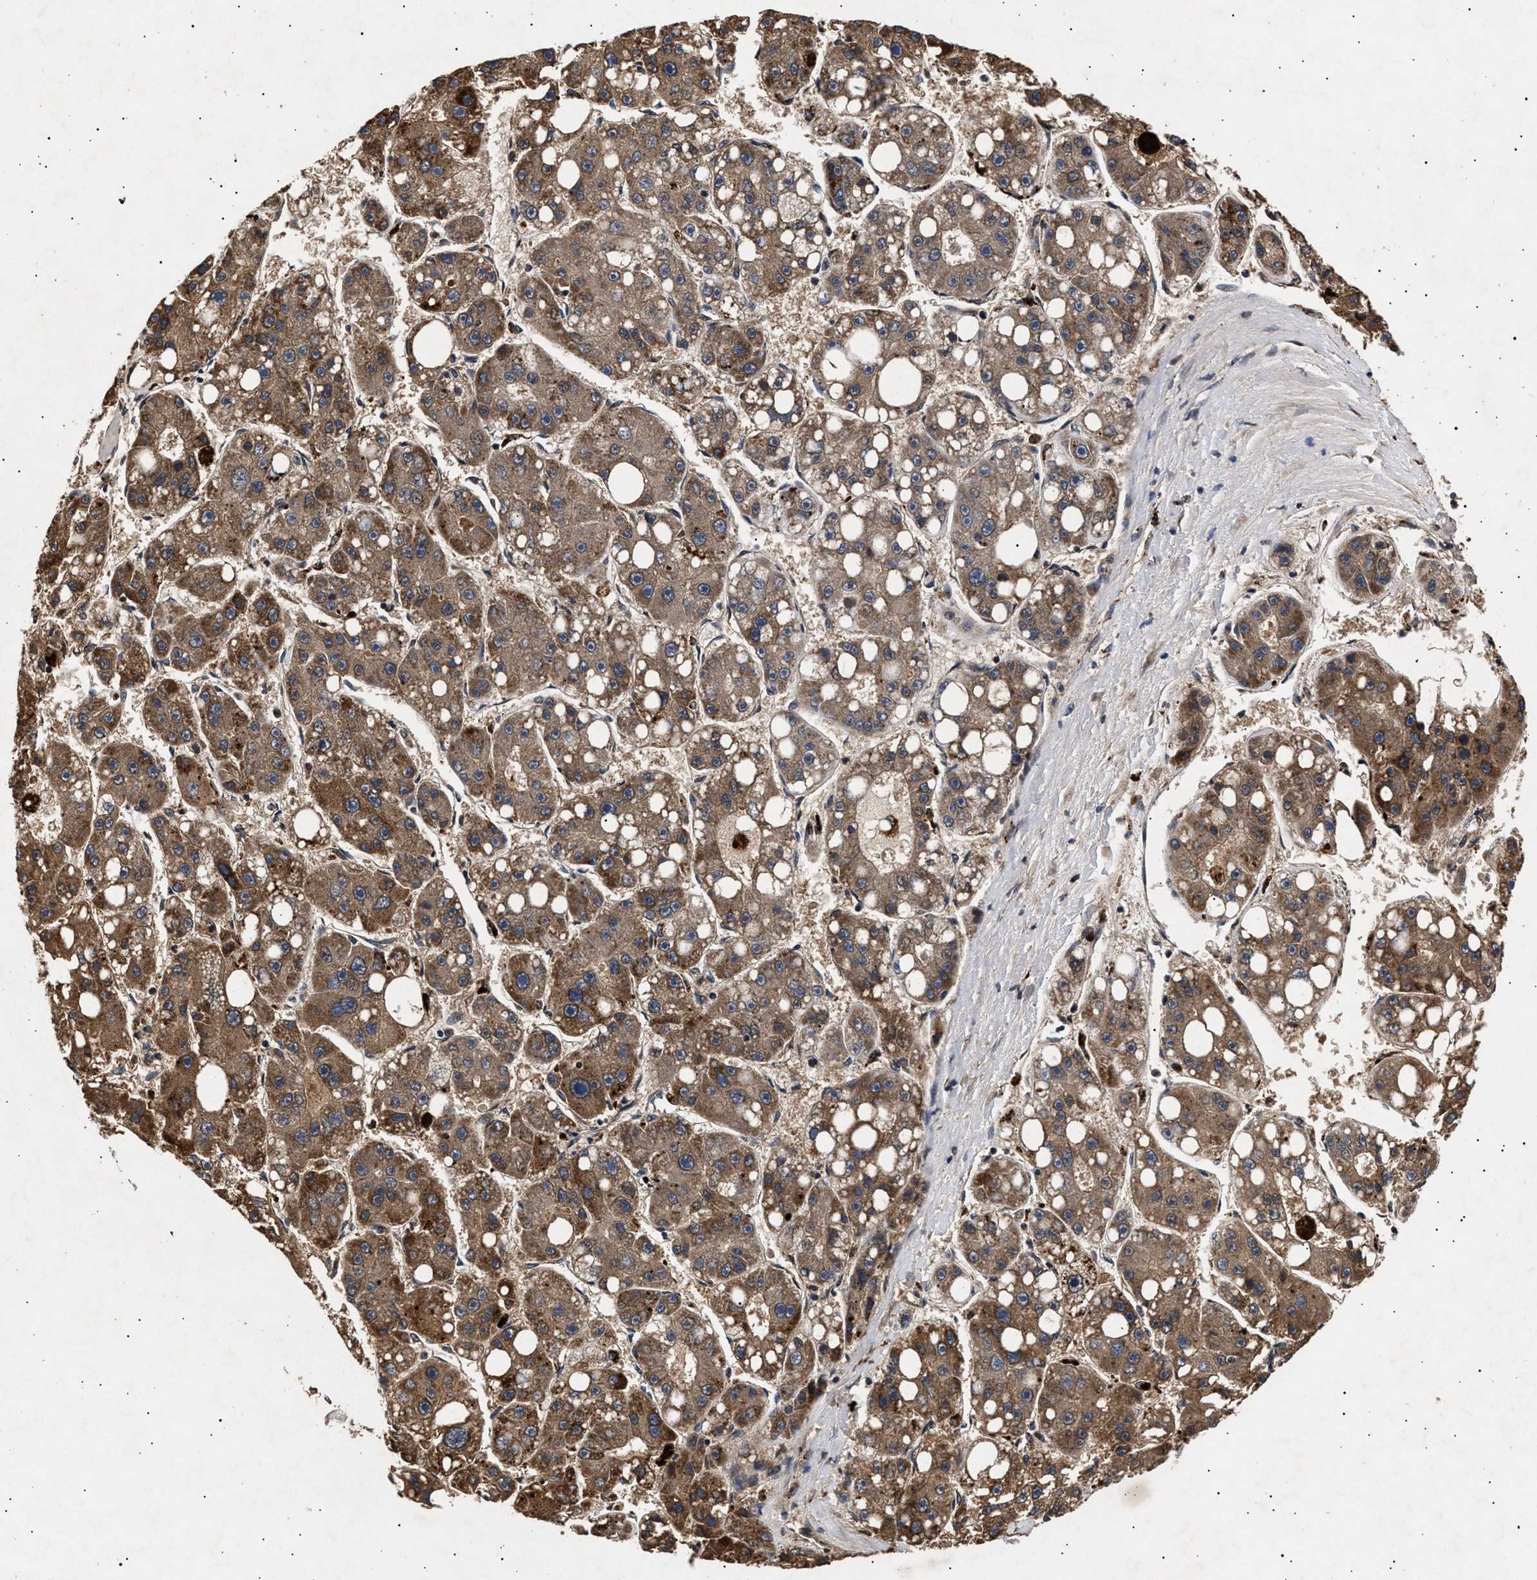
{"staining": {"intensity": "moderate", "quantity": ">75%", "location": "cytoplasmic/membranous"}, "tissue": "liver cancer", "cell_type": "Tumor cells", "image_type": "cancer", "snomed": [{"axis": "morphology", "description": "Carcinoma, Hepatocellular, NOS"}, {"axis": "topography", "description": "Liver"}], "caption": "Moderate cytoplasmic/membranous staining is present in about >75% of tumor cells in hepatocellular carcinoma (liver). (Stains: DAB in brown, nuclei in blue, Microscopy: brightfield microscopy at high magnification).", "gene": "ITGB5", "patient": {"sex": "female", "age": 61}}